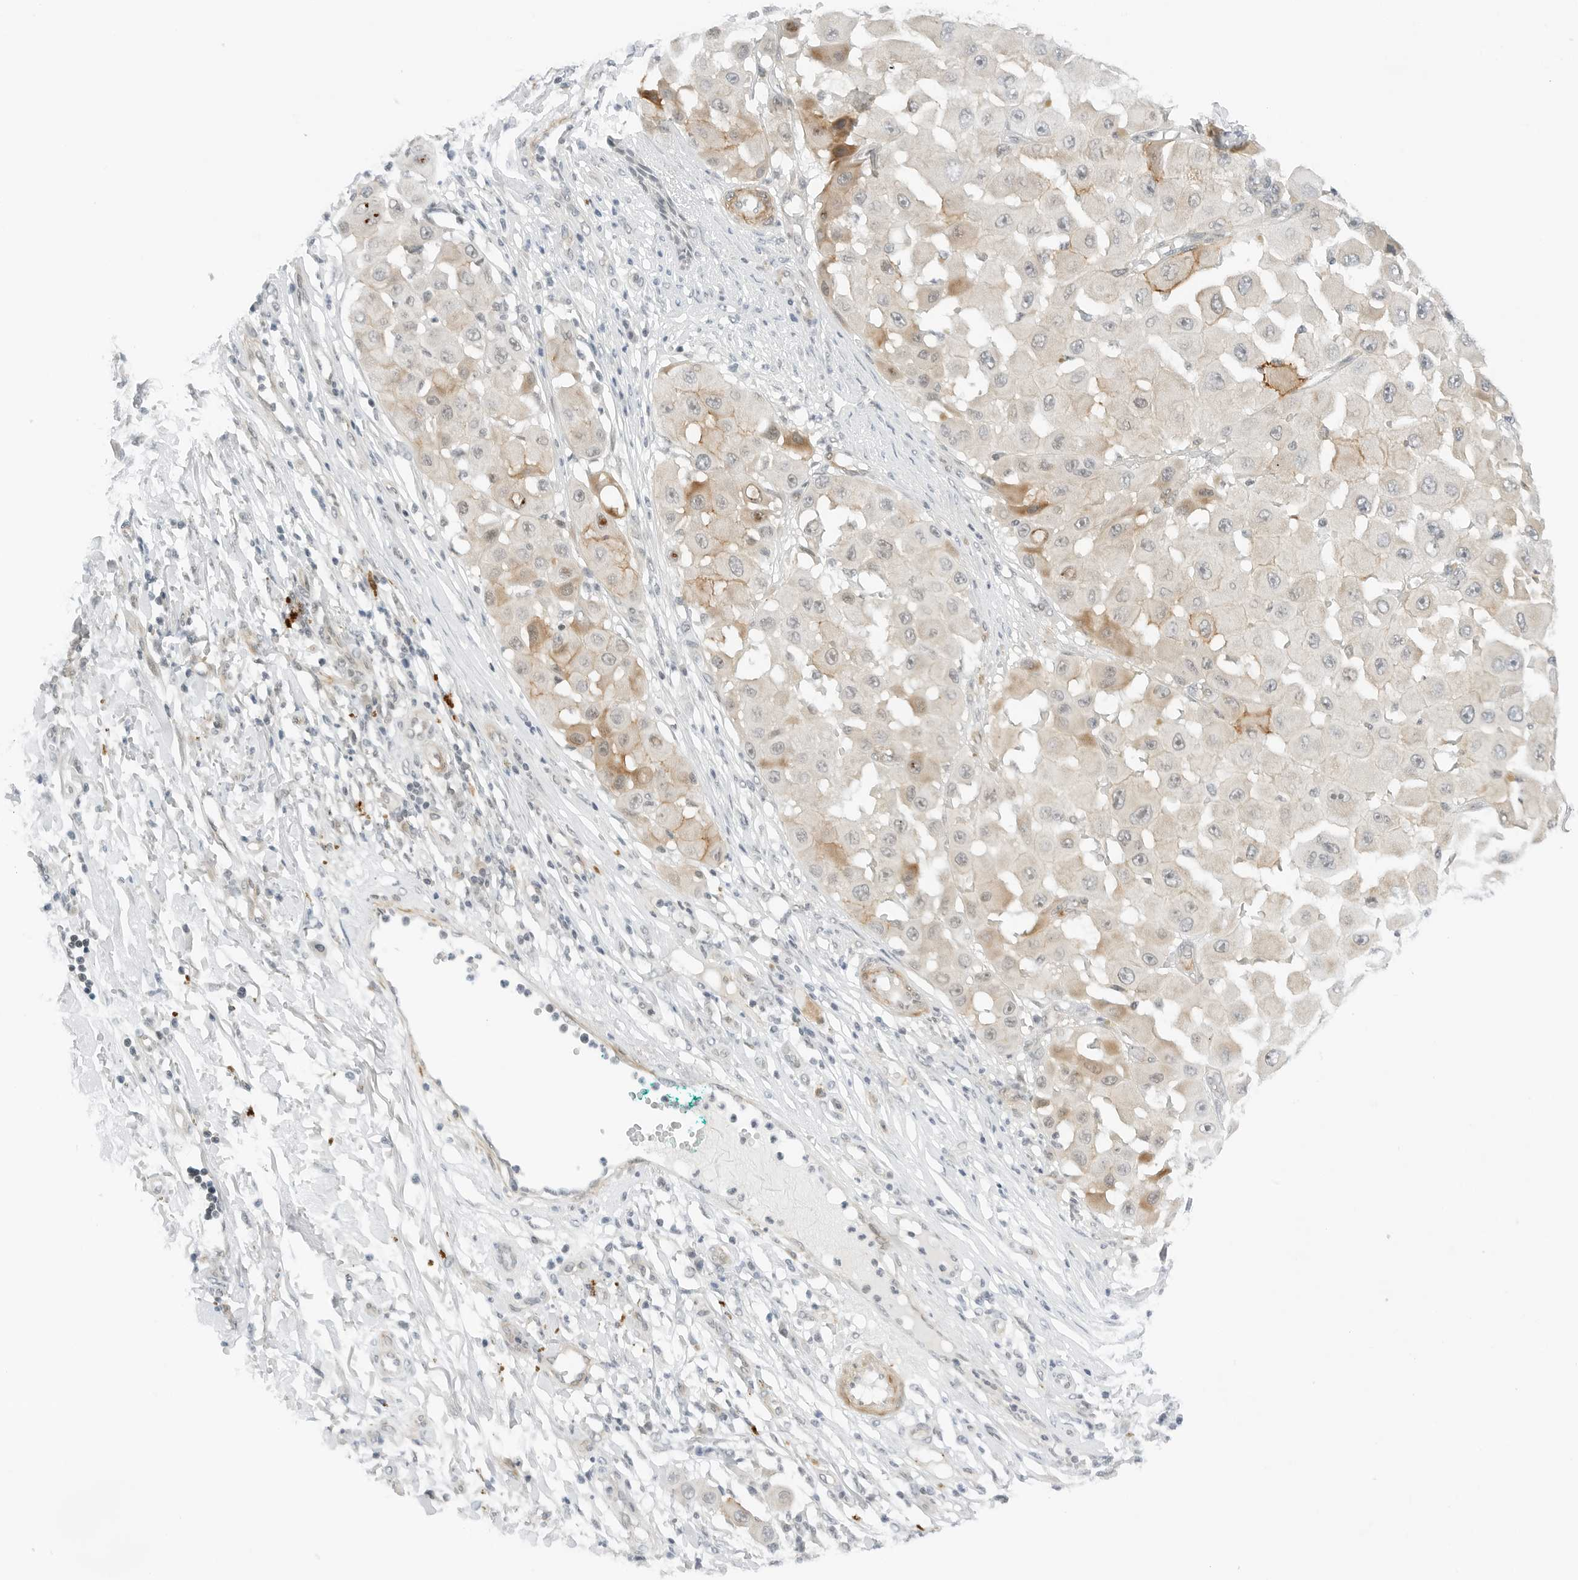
{"staining": {"intensity": "moderate", "quantity": "<25%", "location": "cytoplasmic/membranous"}, "tissue": "melanoma", "cell_type": "Tumor cells", "image_type": "cancer", "snomed": [{"axis": "morphology", "description": "Malignant melanoma, NOS"}, {"axis": "topography", "description": "Skin"}], "caption": "Immunohistochemical staining of human melanoma demonstrates low levels of moderate cytoplasmic/membranous protein staining in about <25% of tumor cells.", "gene": "NEO1", "patient": {"sex": "female", "age": 81}}